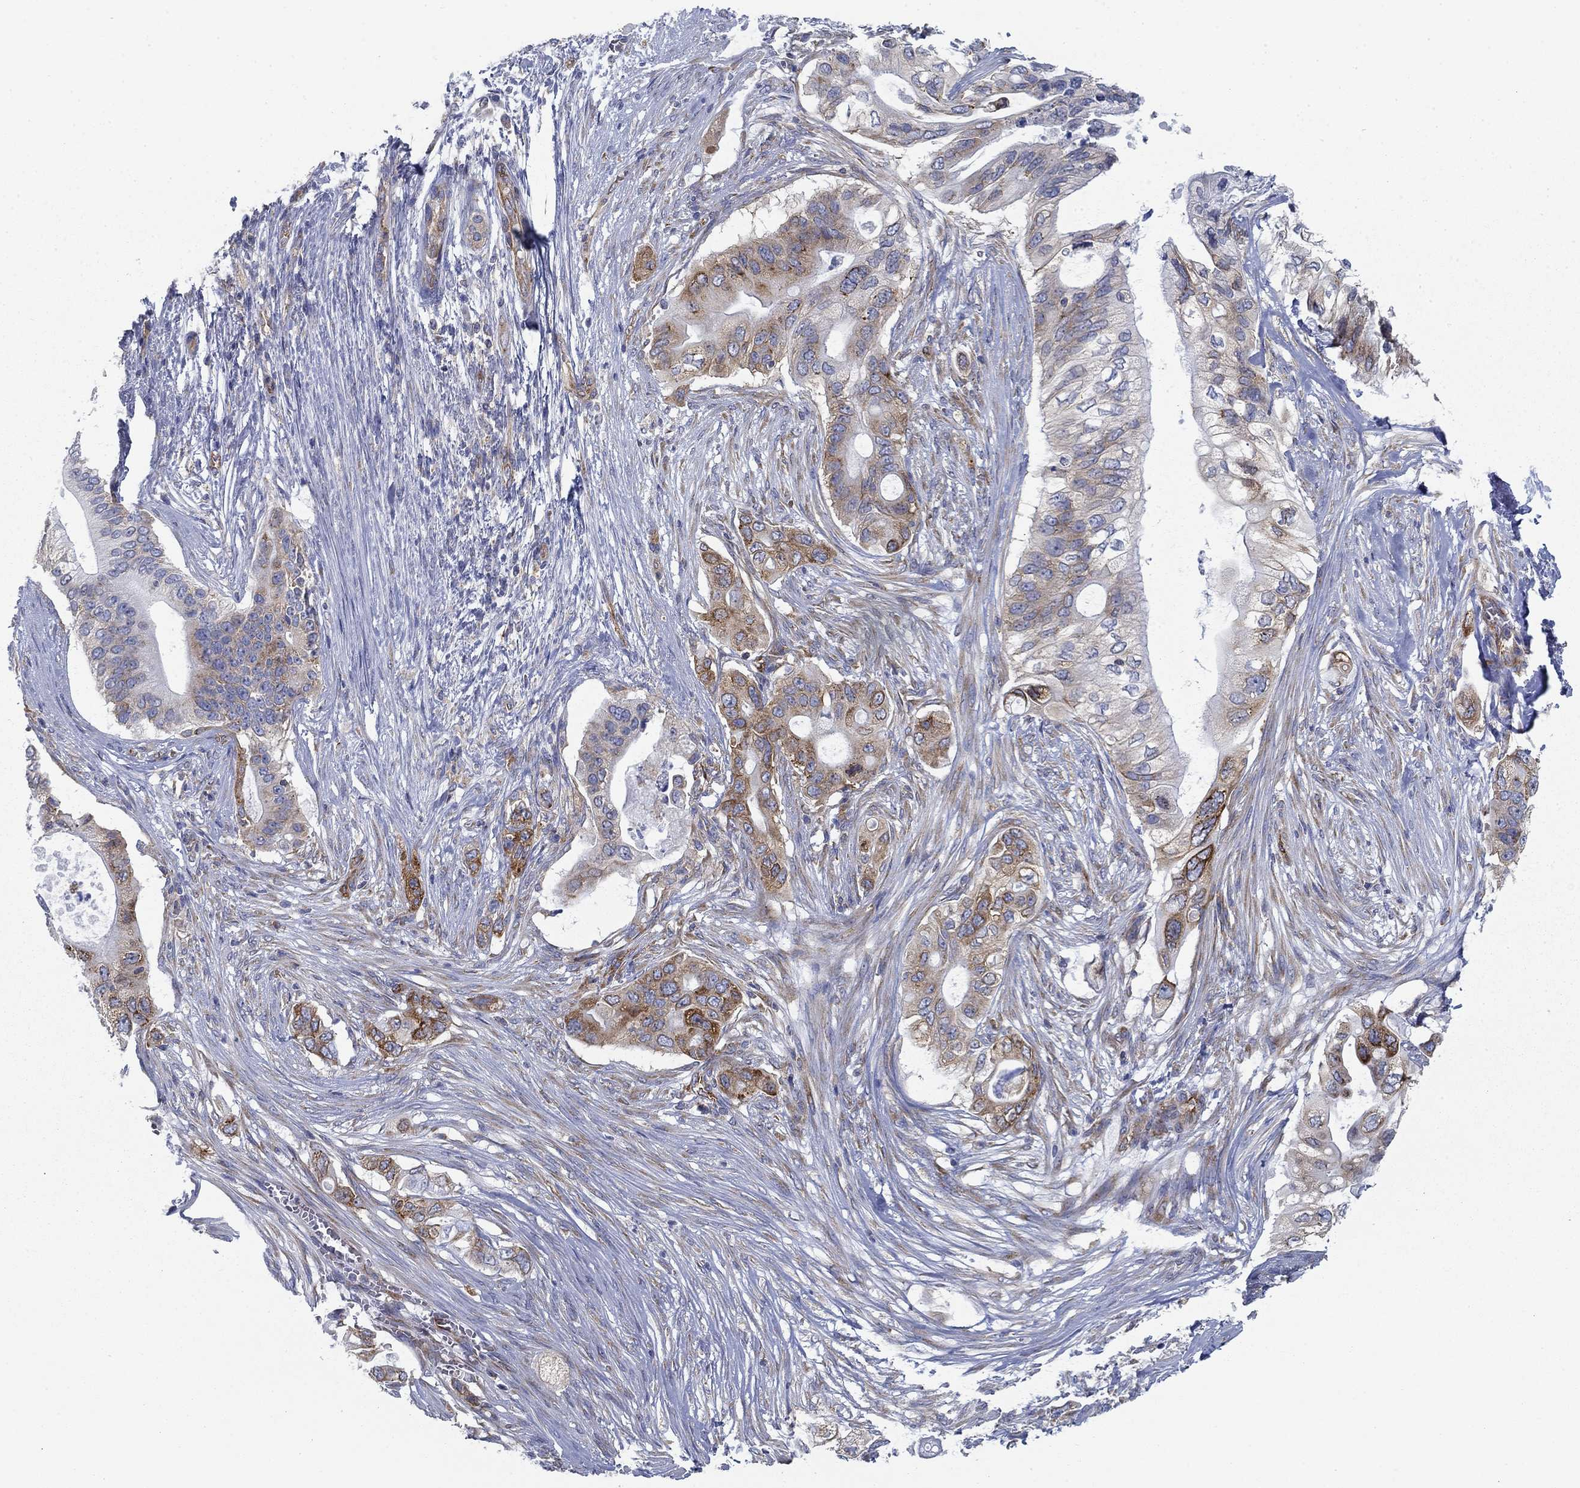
{"staining": {"intensity": "strong", "quantity": "<25%", "location": "cytoplasmic/membranous"}, "tissue": "pancreatic cancer", "cell_type": "Tumor cells", "image_type": "cancer", "snomed": [{"axis": "morphology", "description": "Adenocarcinoma, NOS"}, {"axis": "topography", "description": "Pancreas"}], "caption": "Pancreatic adenocarcinoma stained for a protein (brown) demonstrates strong cytoplasmic/membranous positive expression in about <25% of tumor cells.", "gene": "FXR1", "patient": {"sex": "female", "age": 72}}